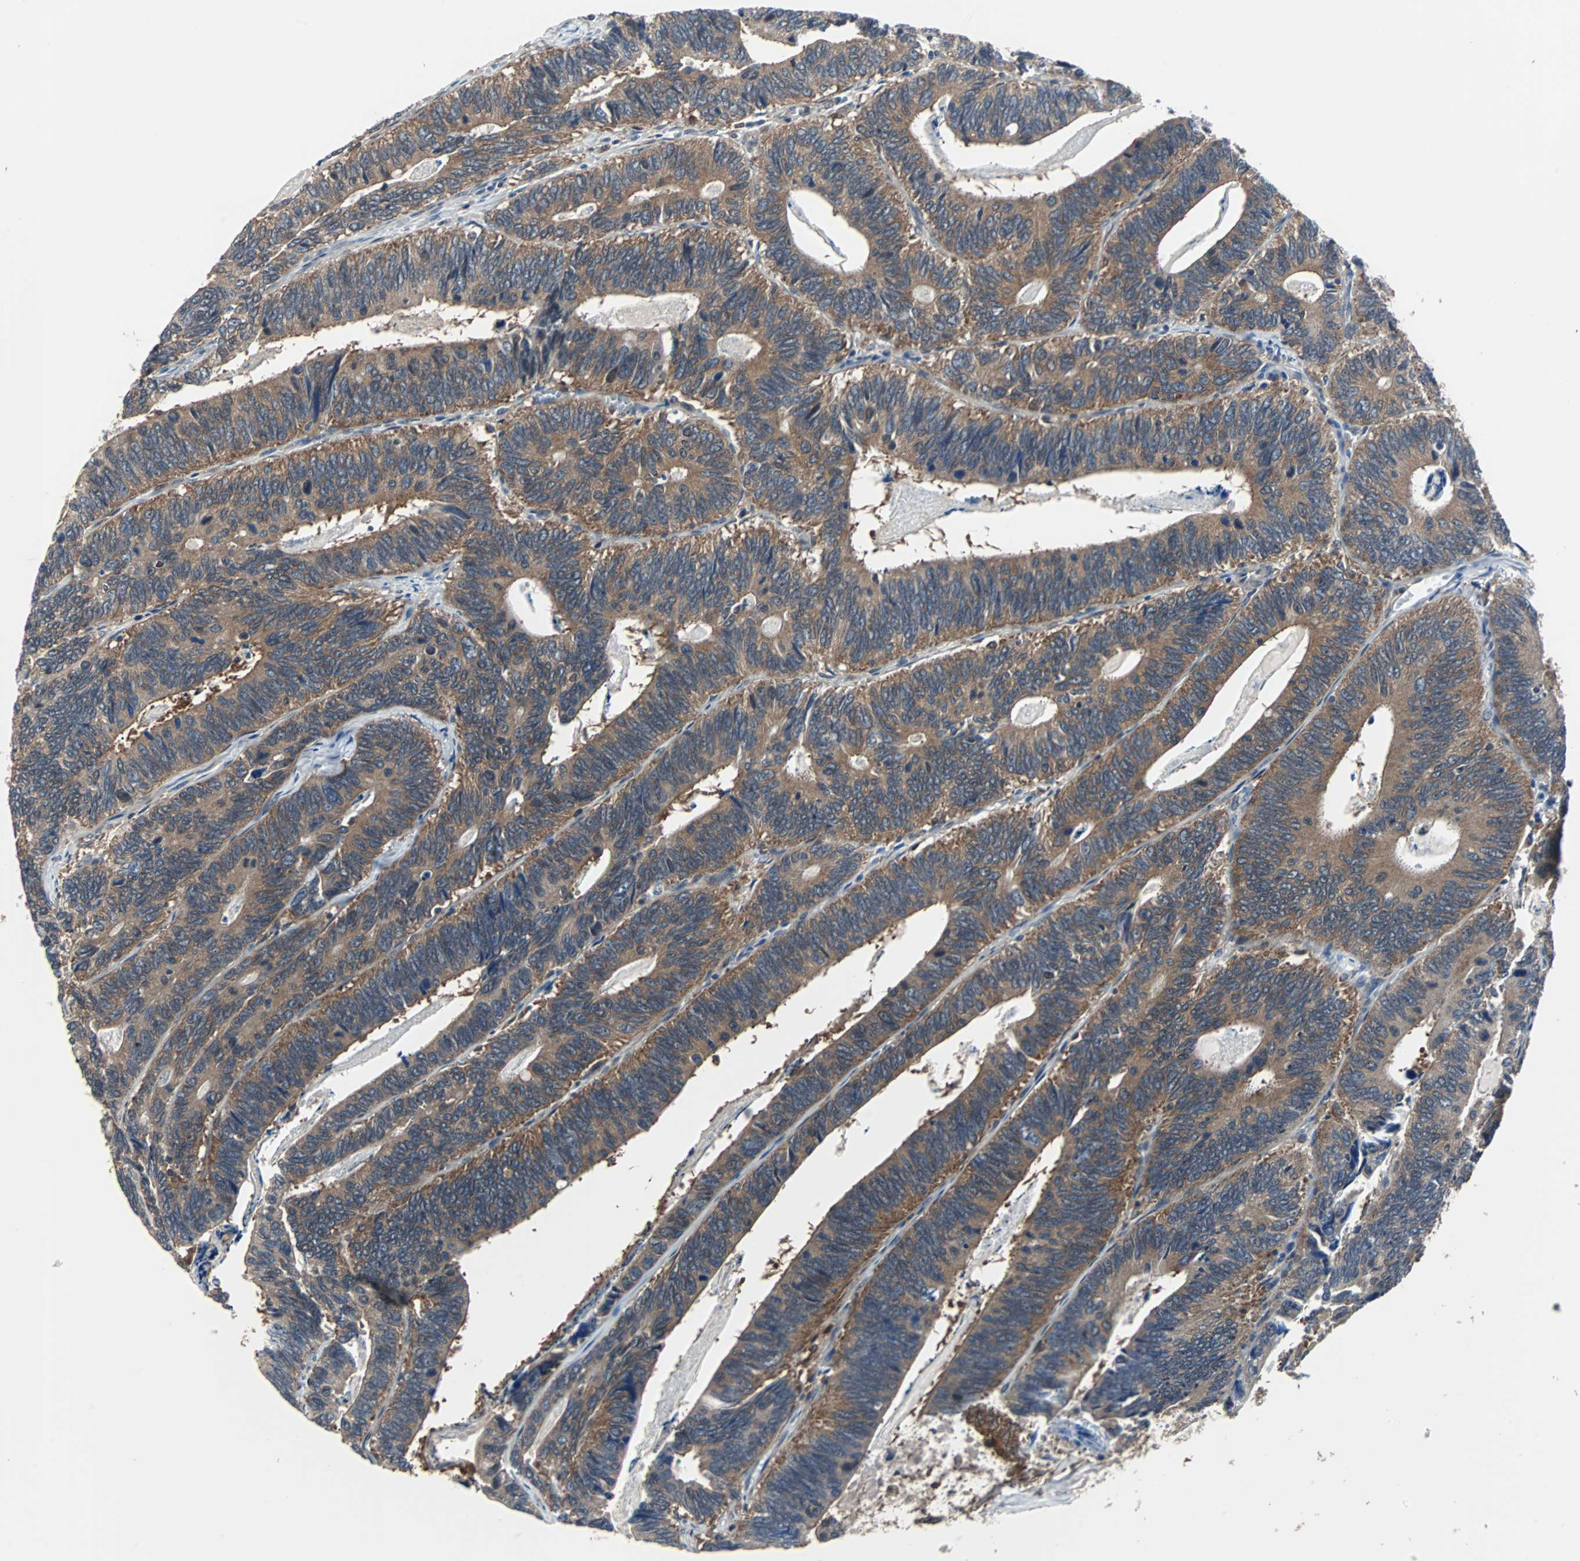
{"staining": {"intensity": "moderate", "quantity": ">75%", "location": "cytoplasmic/membranous"}, "tissue": "colorectal cancer", "cell_type": "Tumor cells", "image_type": "cancer", "snomed": [{"axis": "morphology", "description": "Adenocarcinoma, NOS"}, {"axis": "topography", "description": "Colon"}], "caption": "Moderate cytoplasmic/membranous positivity for a protein is appreciated in approximately >75% of tumor cells of colorectal adenocarcinoma using IHC.", "gene": "PAK1", "patient": {"sex": "male", "age": 72}}